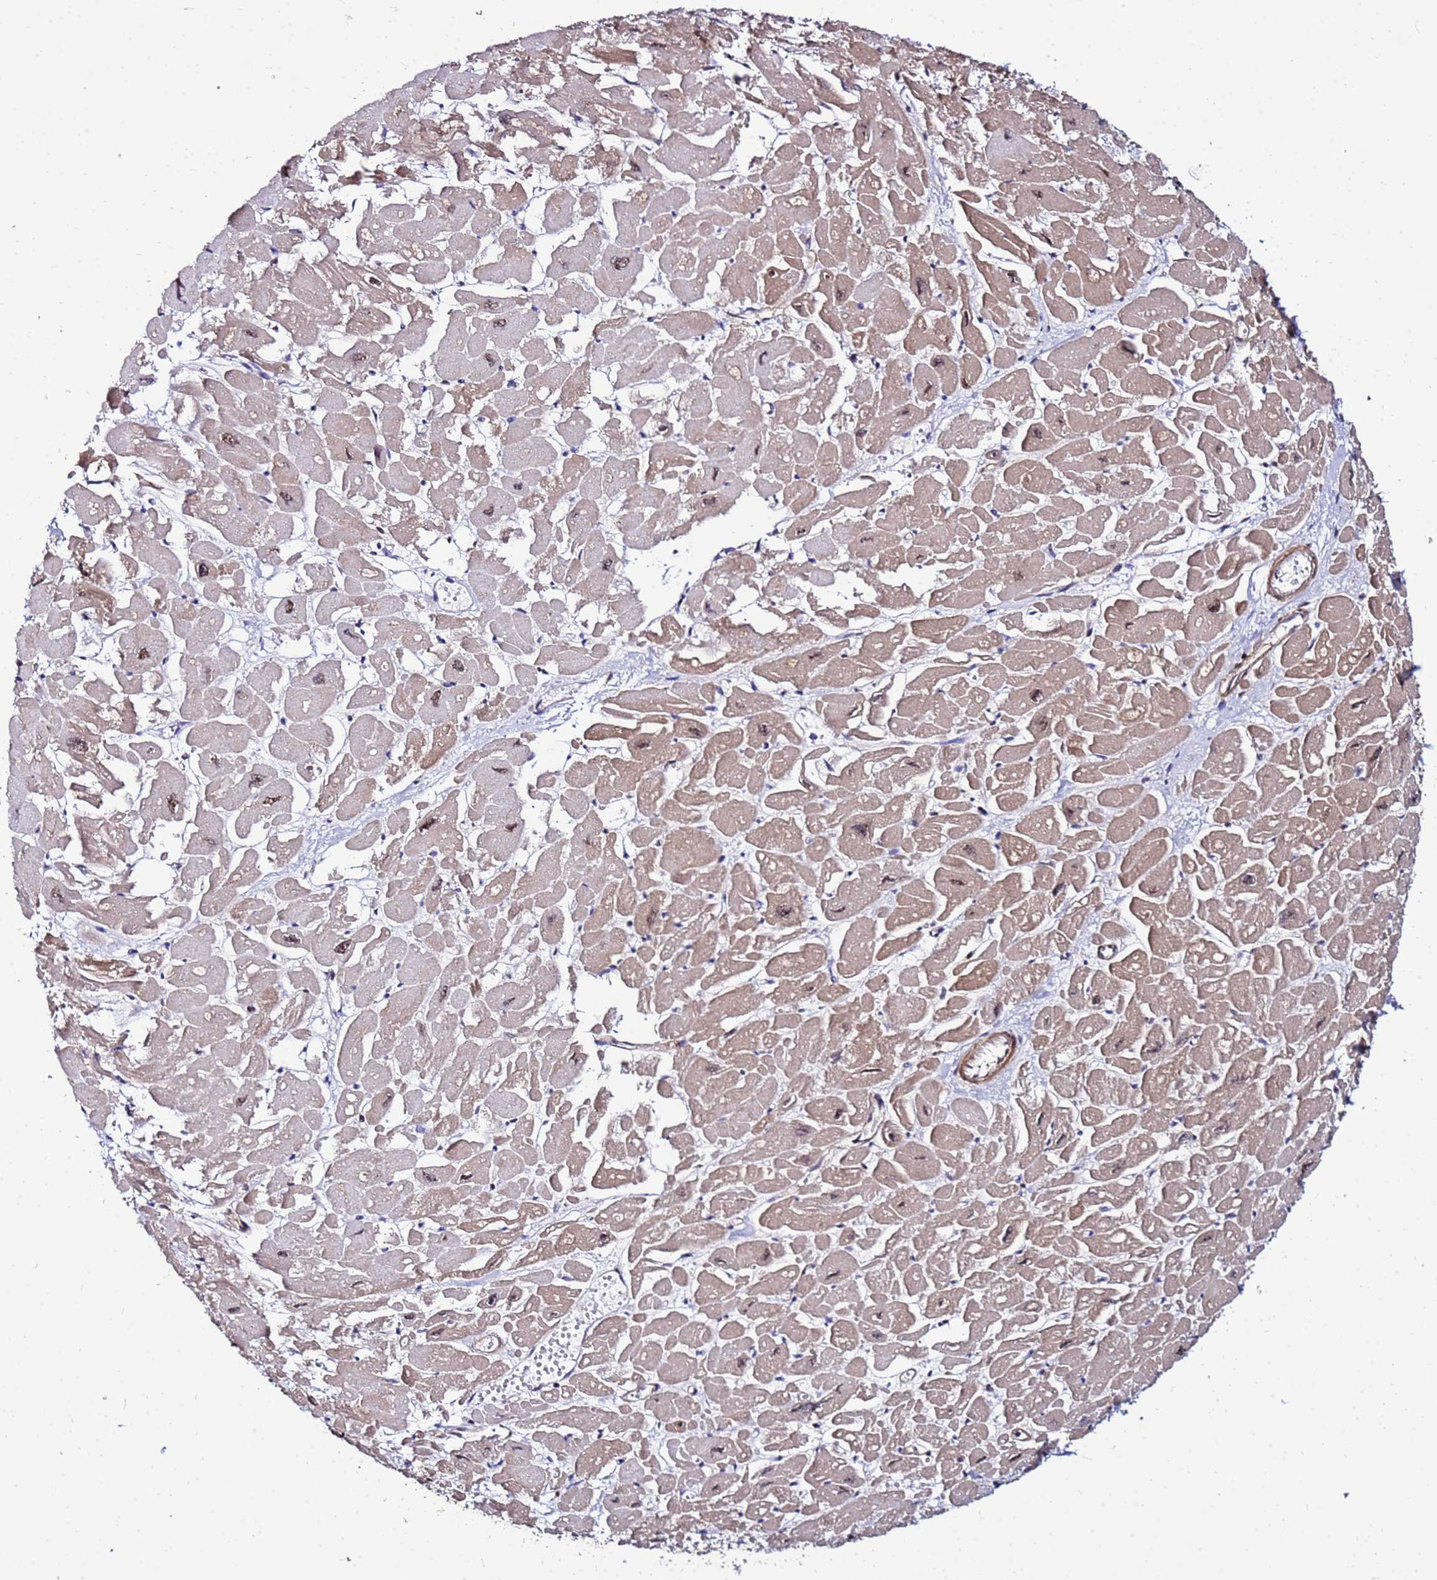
{"staining": {"intensity": "moderate", "quantity": ">75%", "location": "cytoplasmic/membranous,nuclear"}, "tissue": "heart muscle", "cell_type": "Cardiomyocytes", "image_type": "normal", "snomed": [{"axis": "morphology", "description": "Normal tissue, NOS"}, {"axis": "topography", "description": "Heart"}], "caption": "Moderate cytoplasmic/membranous,nuclear expression for a protein is present in approximately >75% of cardiomyocytes of normal heart muscle using immunohistochemistry (IHC).", "gene": "DBNDD2", "patient": {"sex": "male", "age": 54}}